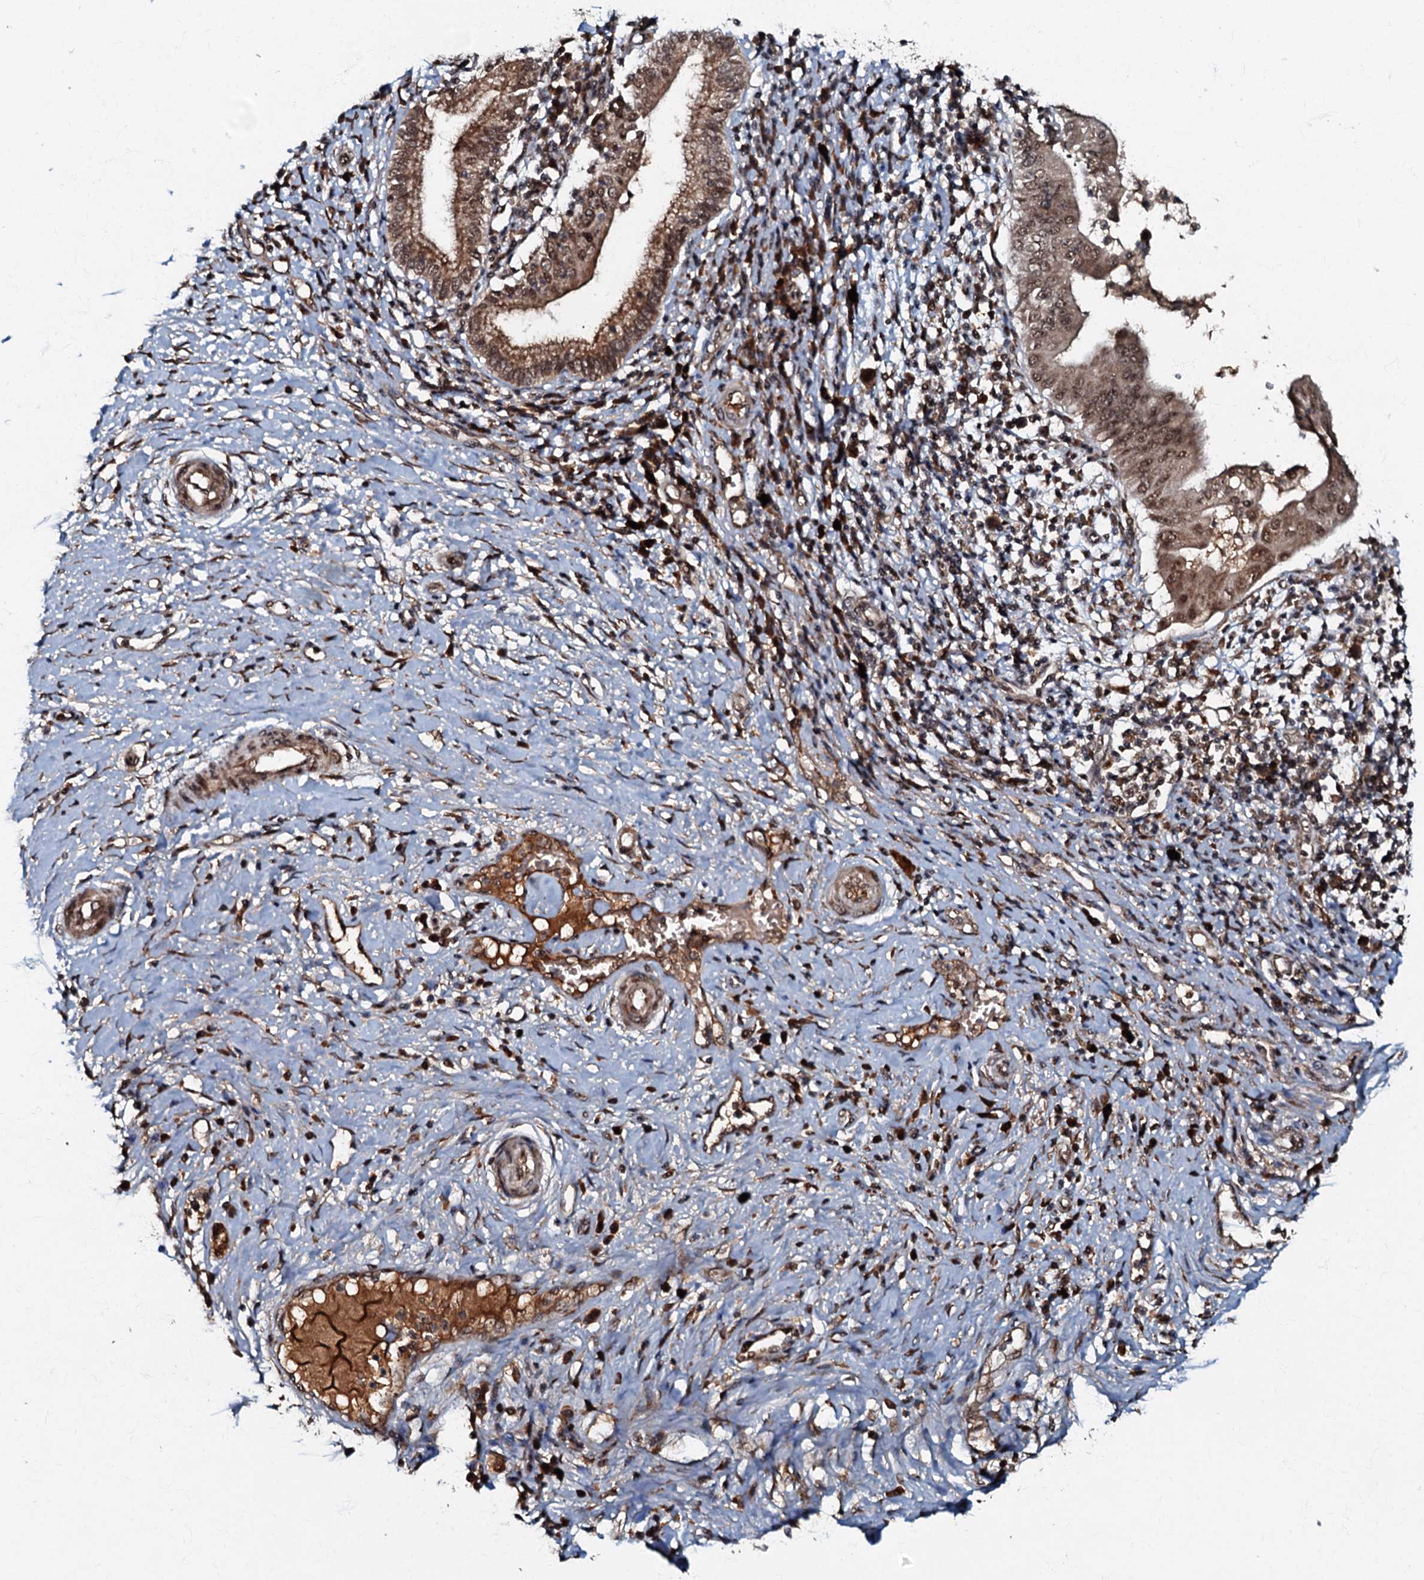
{"staining": {"intensity": "moderate", "quantity": ">75%", "location": "cytoplasmic/membranous,nuclear"}, "tissue": "pancreatic cancer", "cell_type": "Tumor cells", "image_type": "cancer", "snomed": [{"axis": "morphology", "description": "Adenocarcinoma, NOS"}, {"axis": "topography", "description": "Pancreas"}], "caption": "Pancreatic adenocarcinoma stained for a protein (brown) reveals moderate cytoplasmic/membranous and nuclear positive positivity in about >75% of tumor cells.", "gene": "C18orf32", "patient": {"sex": "male", "age": 68}}